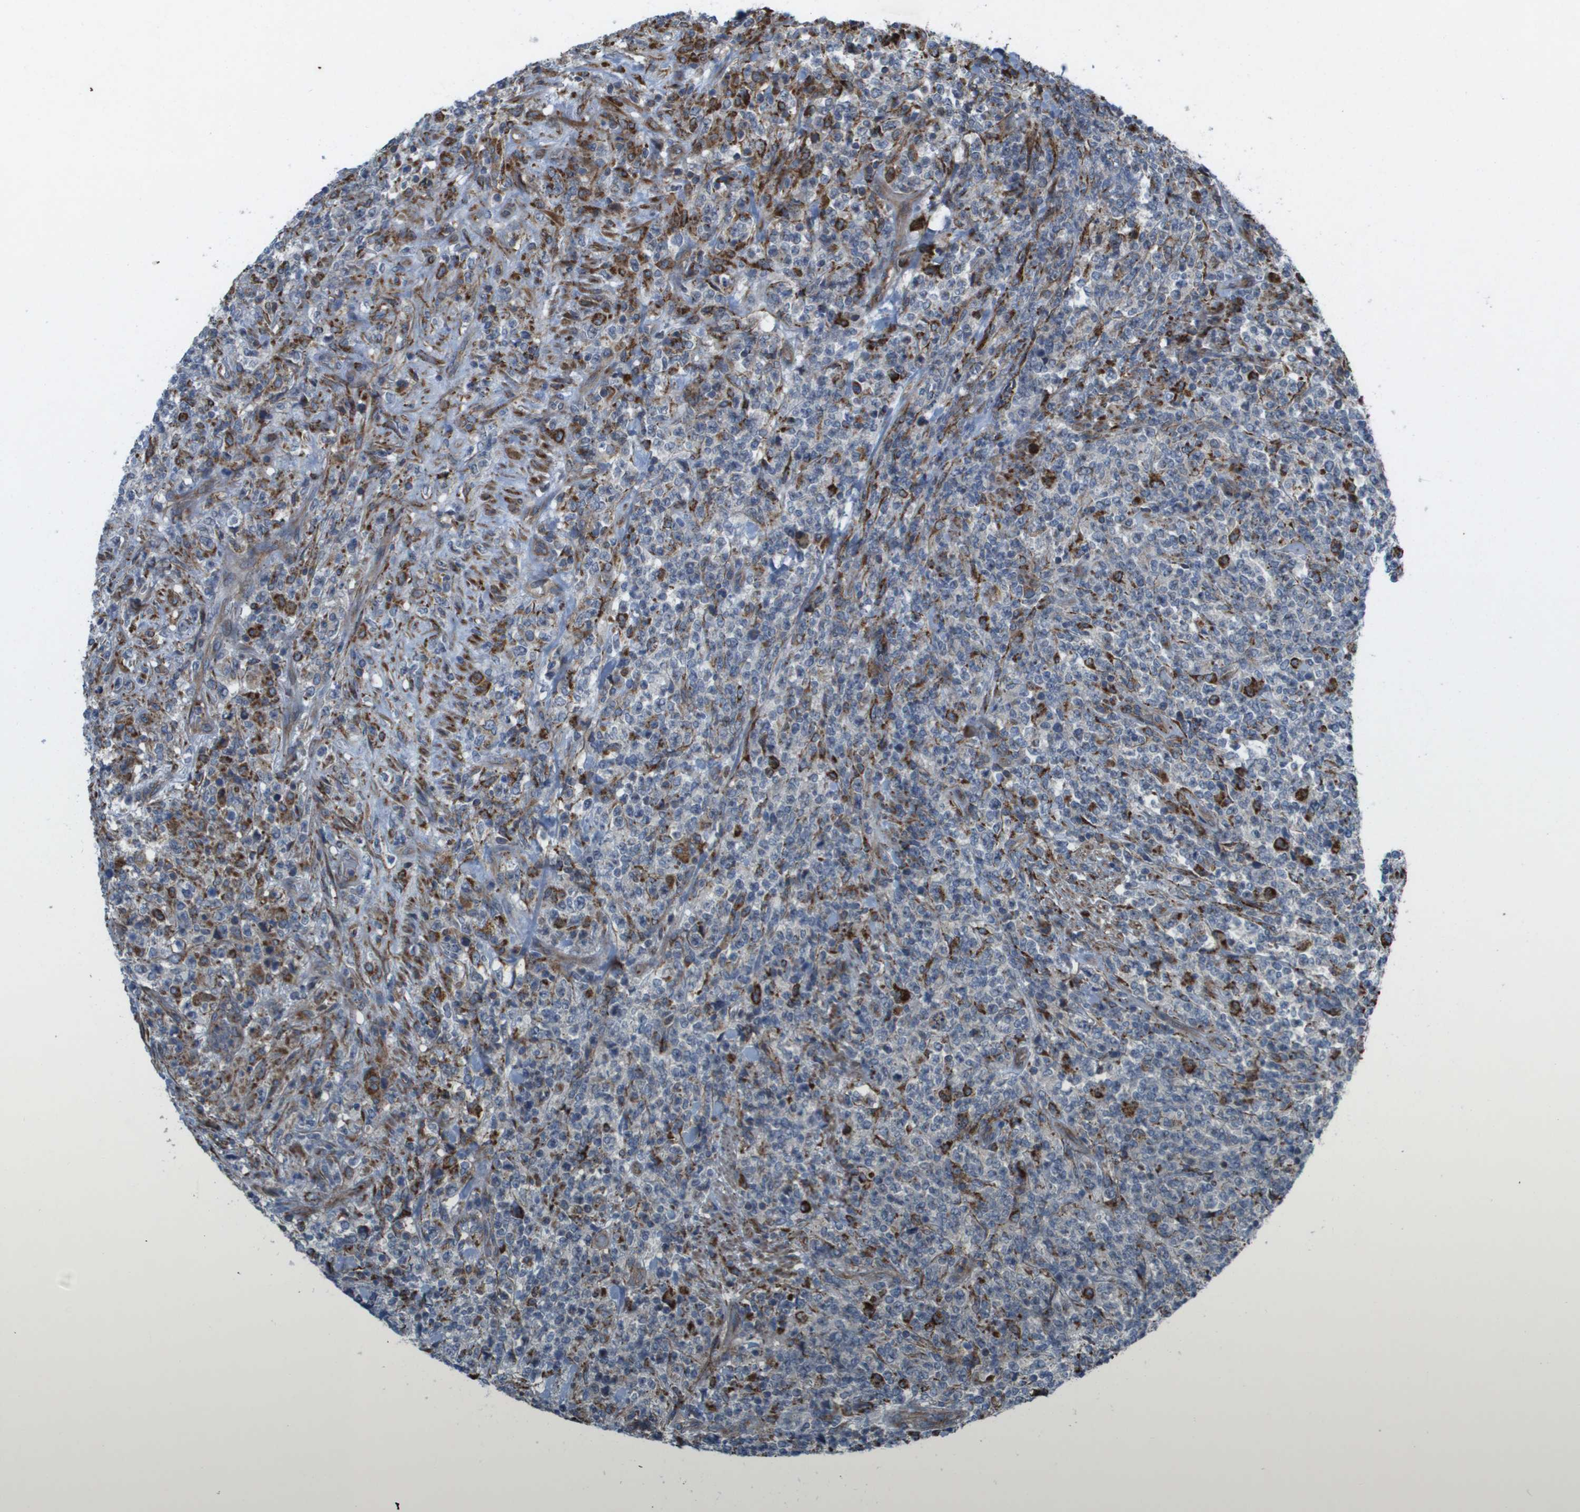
{"staining": {"intensity": "weak", "quantity": "<25%", "location": "cytoplasmic/membranous"}, "tissue": "lymphoma", "cell_type": "Tumor cells", "image_type": "cancer", "snomed": [{"axis": "morphology", "description": "Malignant lymphoma, non-Hodgkin's type, High grade"}, {"axis": "topography", "description": "Soft tissue"}], "caption": "Image shows no protein staining in tumor cells of high-grade malignant lymphoma, non-Hodgkin's type tissue.", "gene": "SLC6A9", "patient": {"sex": "male", "age": 18}}